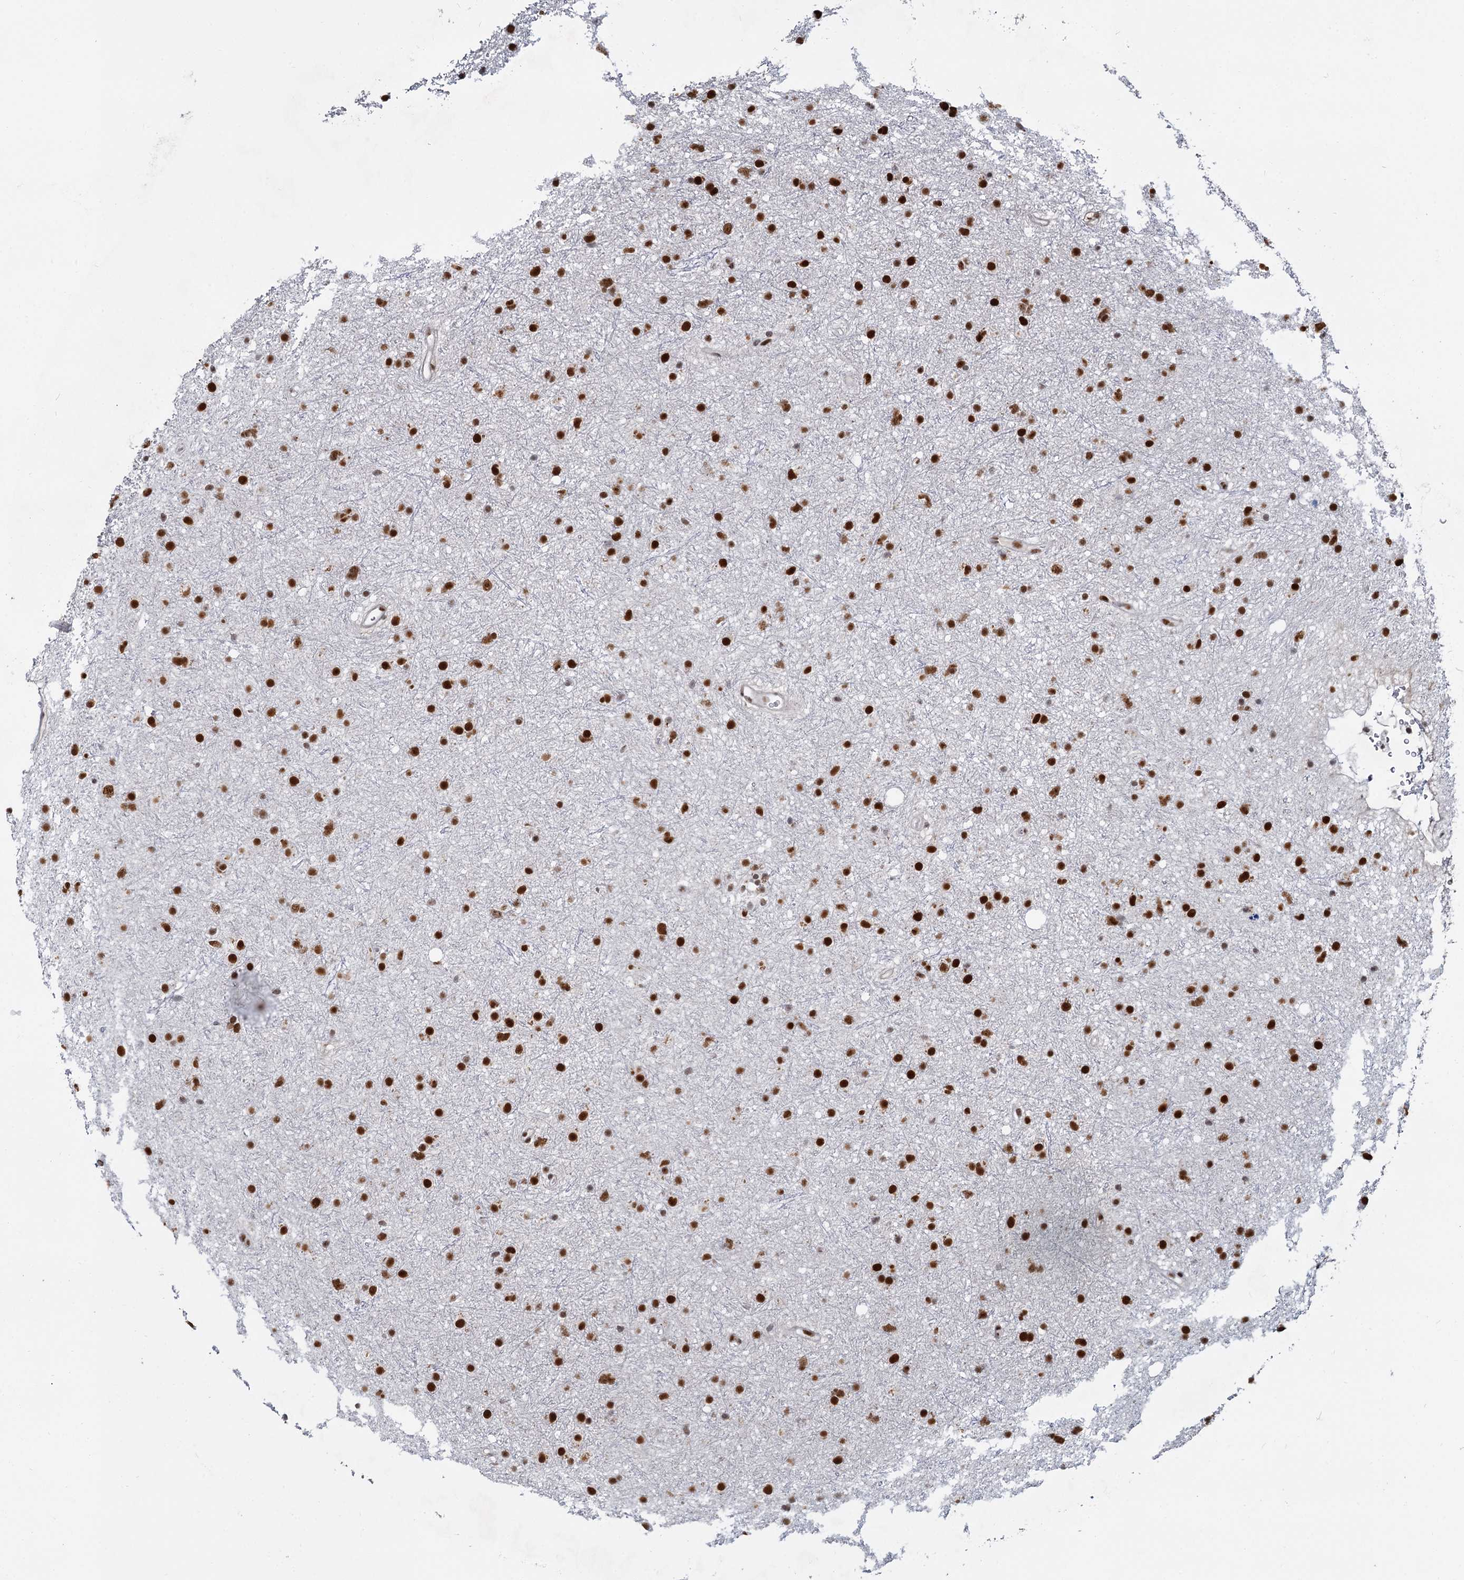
{"staining": {"intensity": "strong", "quantity": ">75%", "location": "nuclear"}, "tissue": "glioma", "cell_type": "Tumor cells", "image_type": "cancer", "snomed": [{"axis": "morphology", "description": "Glioma, malignant, Low grade"}, {"axis": "topography", "description": "Cerebral cortex"}], "caption": "Immunohistochemistry (IHC) (DAB) staining of glioma reveals strong nuclear protein expression in approximately >75% of tumor cells. Immunohistochemistry (IHC) stains the protein of interest in brown and the nuclei are stained blue.", "gene": "RPRD1A", "patient": {"sex": "female", "age": 39}}